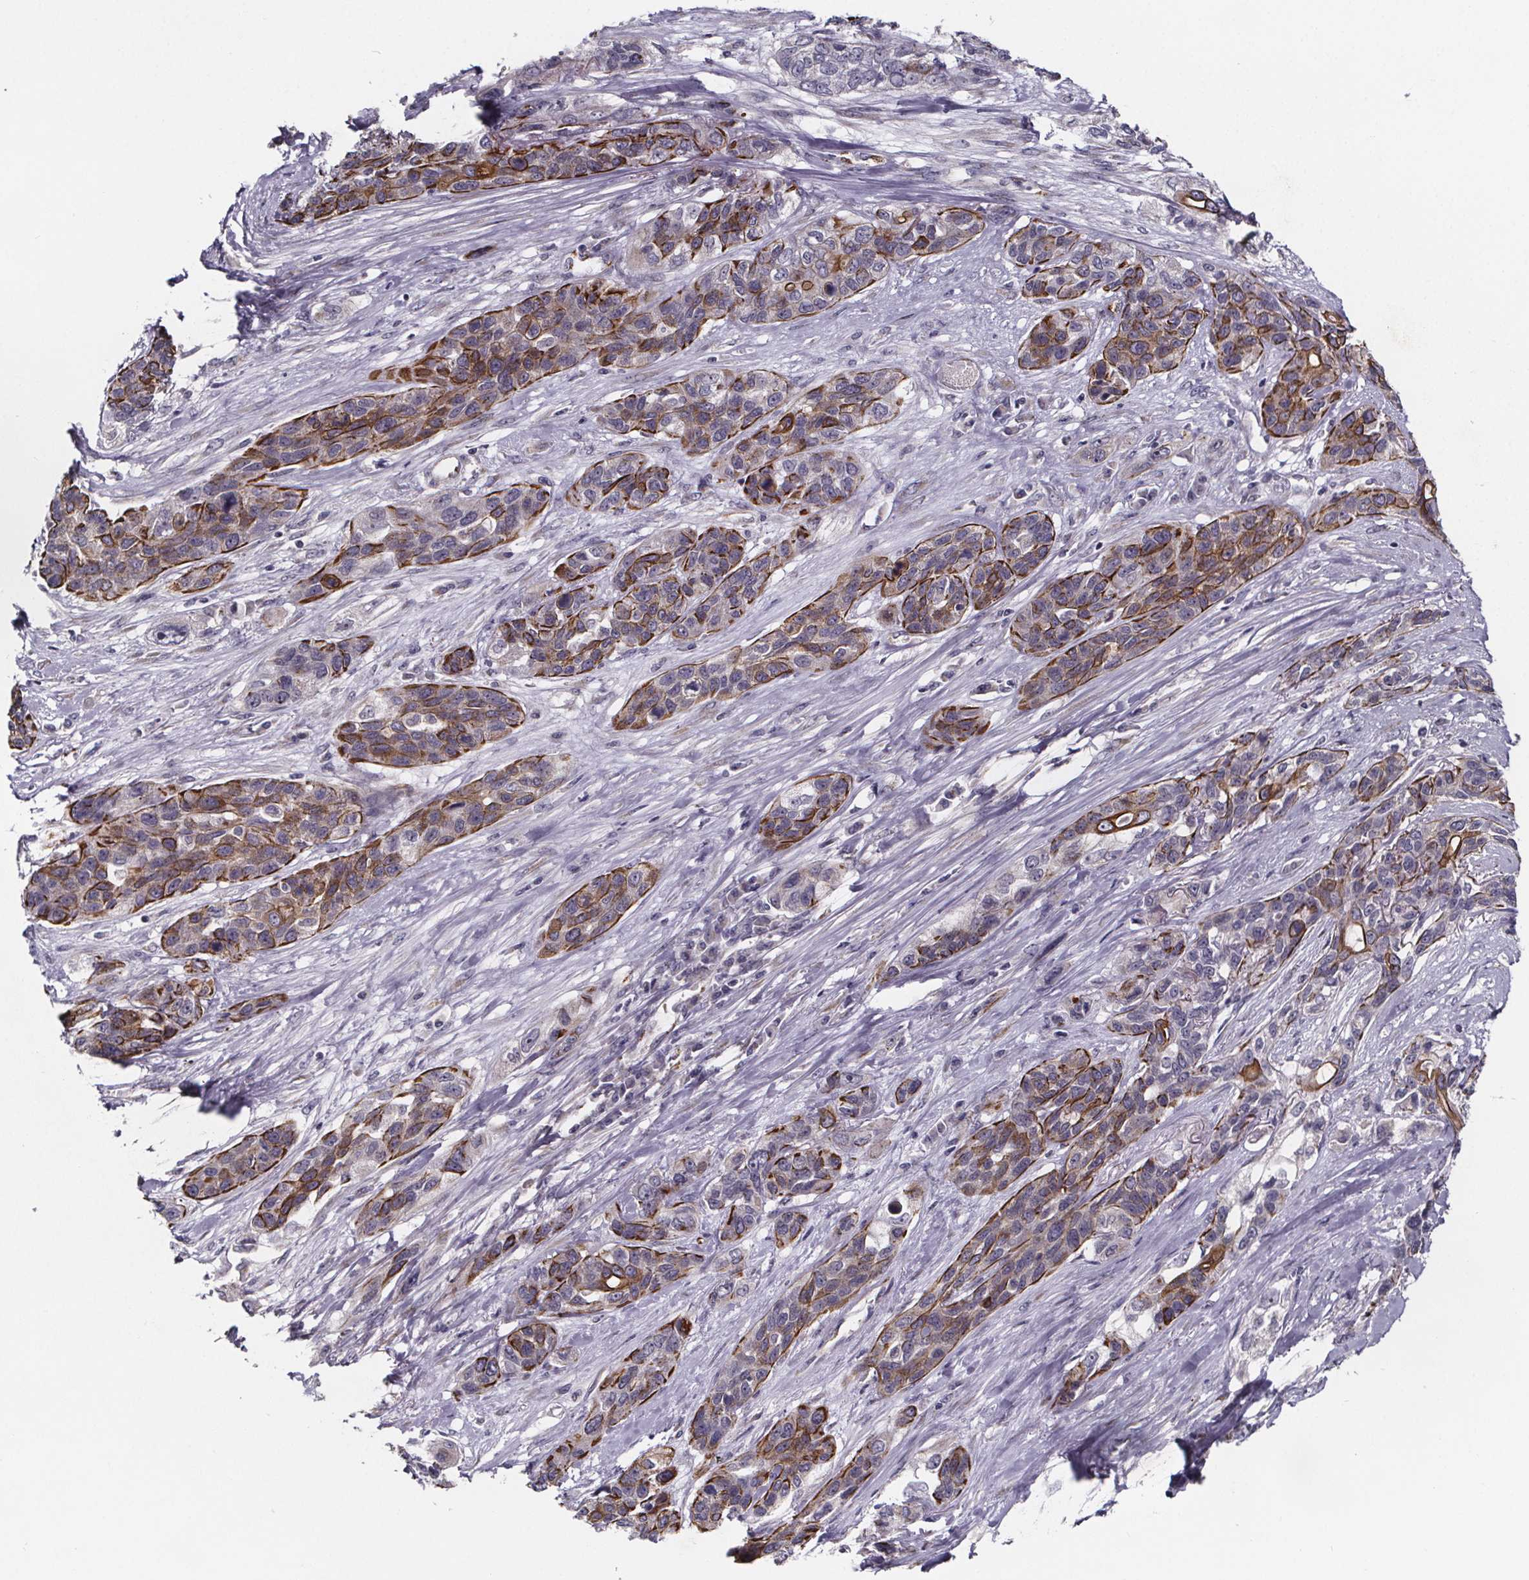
{"staining": {"intensity": "moderate", "quantity": "25%-75%", "location": "cytoplasmic/membranous"}, "tissue": "lung cancer", "cell_type": "Tumor cells", "image_type": "cancer", "snomed": [{"axis": "morphology", "description": "Squamous cell carcinoma, NOS"}, {"axis": "topography", "description": "Lung"}], "caption": "Squamous cell carcinoma (lung) stained with IHC reveals moderate cytoplasmic/membranous positivity in about 25%-75% of tumor cells.", "gene": "NDST1", "patient": {"sex": "female", "age": 70}}